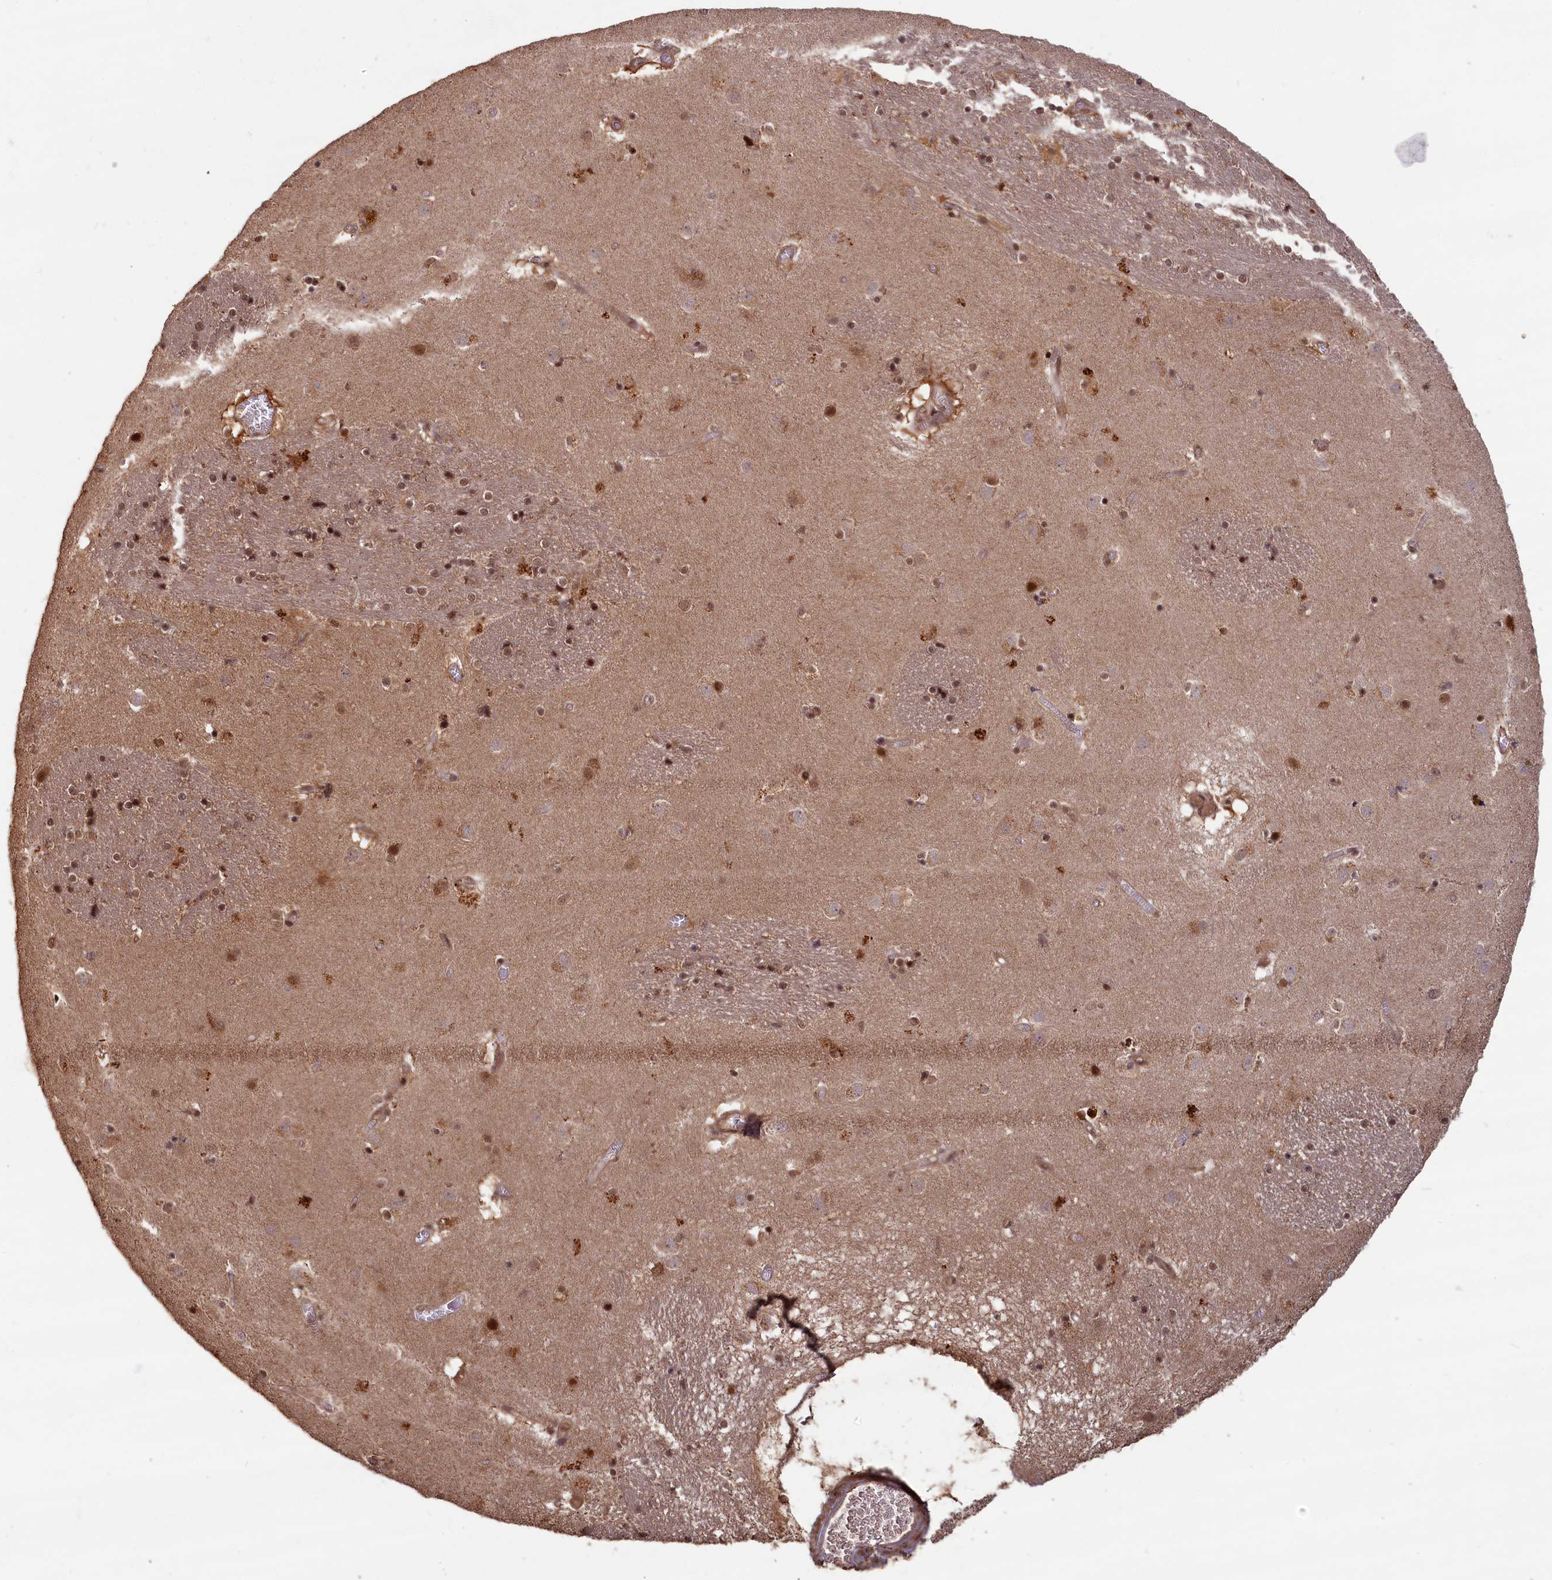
{"staining": {"intensity": "moderate", "quantity": "<25%", "location": "nuclear"}, "tissue": "caudate", "cell_type": "Glial cells", "image_type": "normal", "snomed": [{"axis": "morphology", "description": "Normal tissue, NOS"}, {"axis": "topography", "description": "Lateral ventricle wall"}], "caption": "A low amount of moderate nuclear staining is identified in about <25% of glial cells in unremarkable caudate. The staining was performed using DAB (3,3'-diaminobenzidine) to visualize the protein expression in brown, while the nuclei were stained in blue with hematoxylin (Magnification: 20x).", "gene": "HIF3A", "patient": {"sex": "male", "age": 70}}